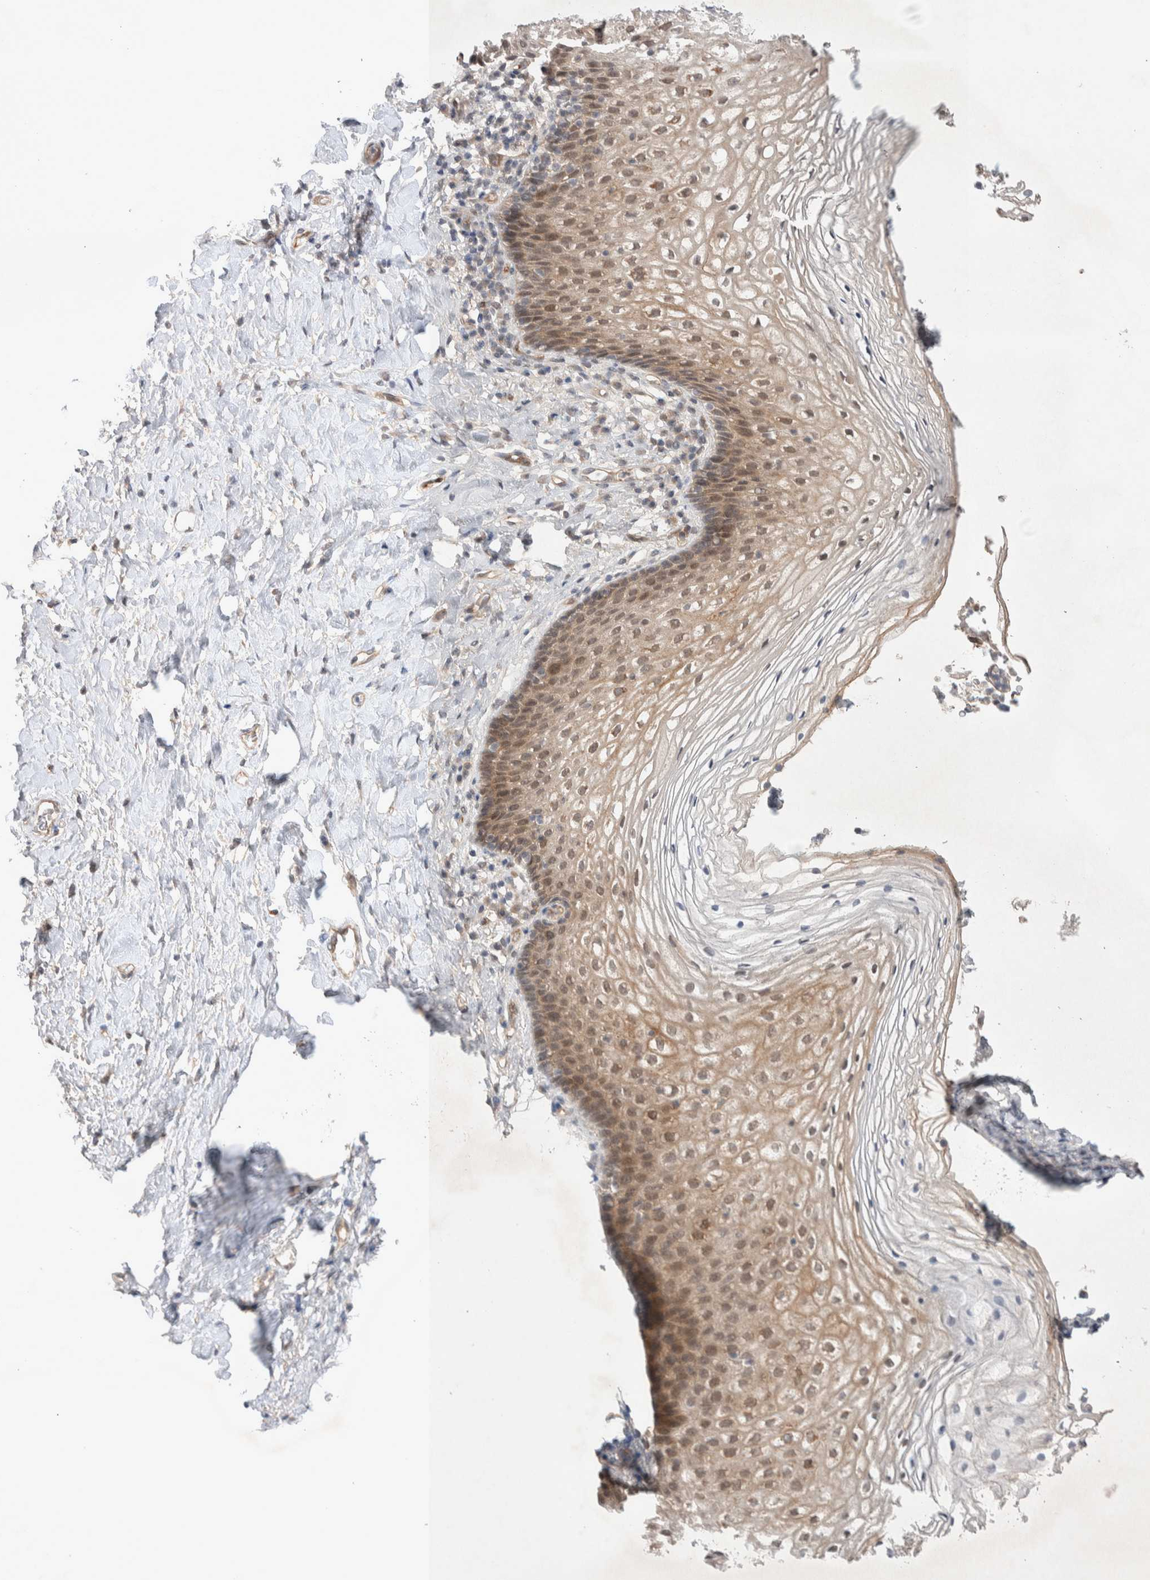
{"staining": {"intensity": "moderate", "quantity": ">75%", "location": "cytoplasmic/membranous,nuclear"}, "tissue": "vagina", "cell_type": "Squamous epithelial cells", "image_type": "normal", "snomed": [{"axis": "morphology", "description": "Normal tissue, NOS"}, {"axis": "topography", "description": "Vagina"}], "caption": "Immunohistochemical staining of normal human vagina demonstrates moderate cytoplasmic/membranous,nuclear protein expression in approximately >75% of squamous epithelial cells.", "gene": "ZNF704", "patient": {"sex": "female", "age": 60}}